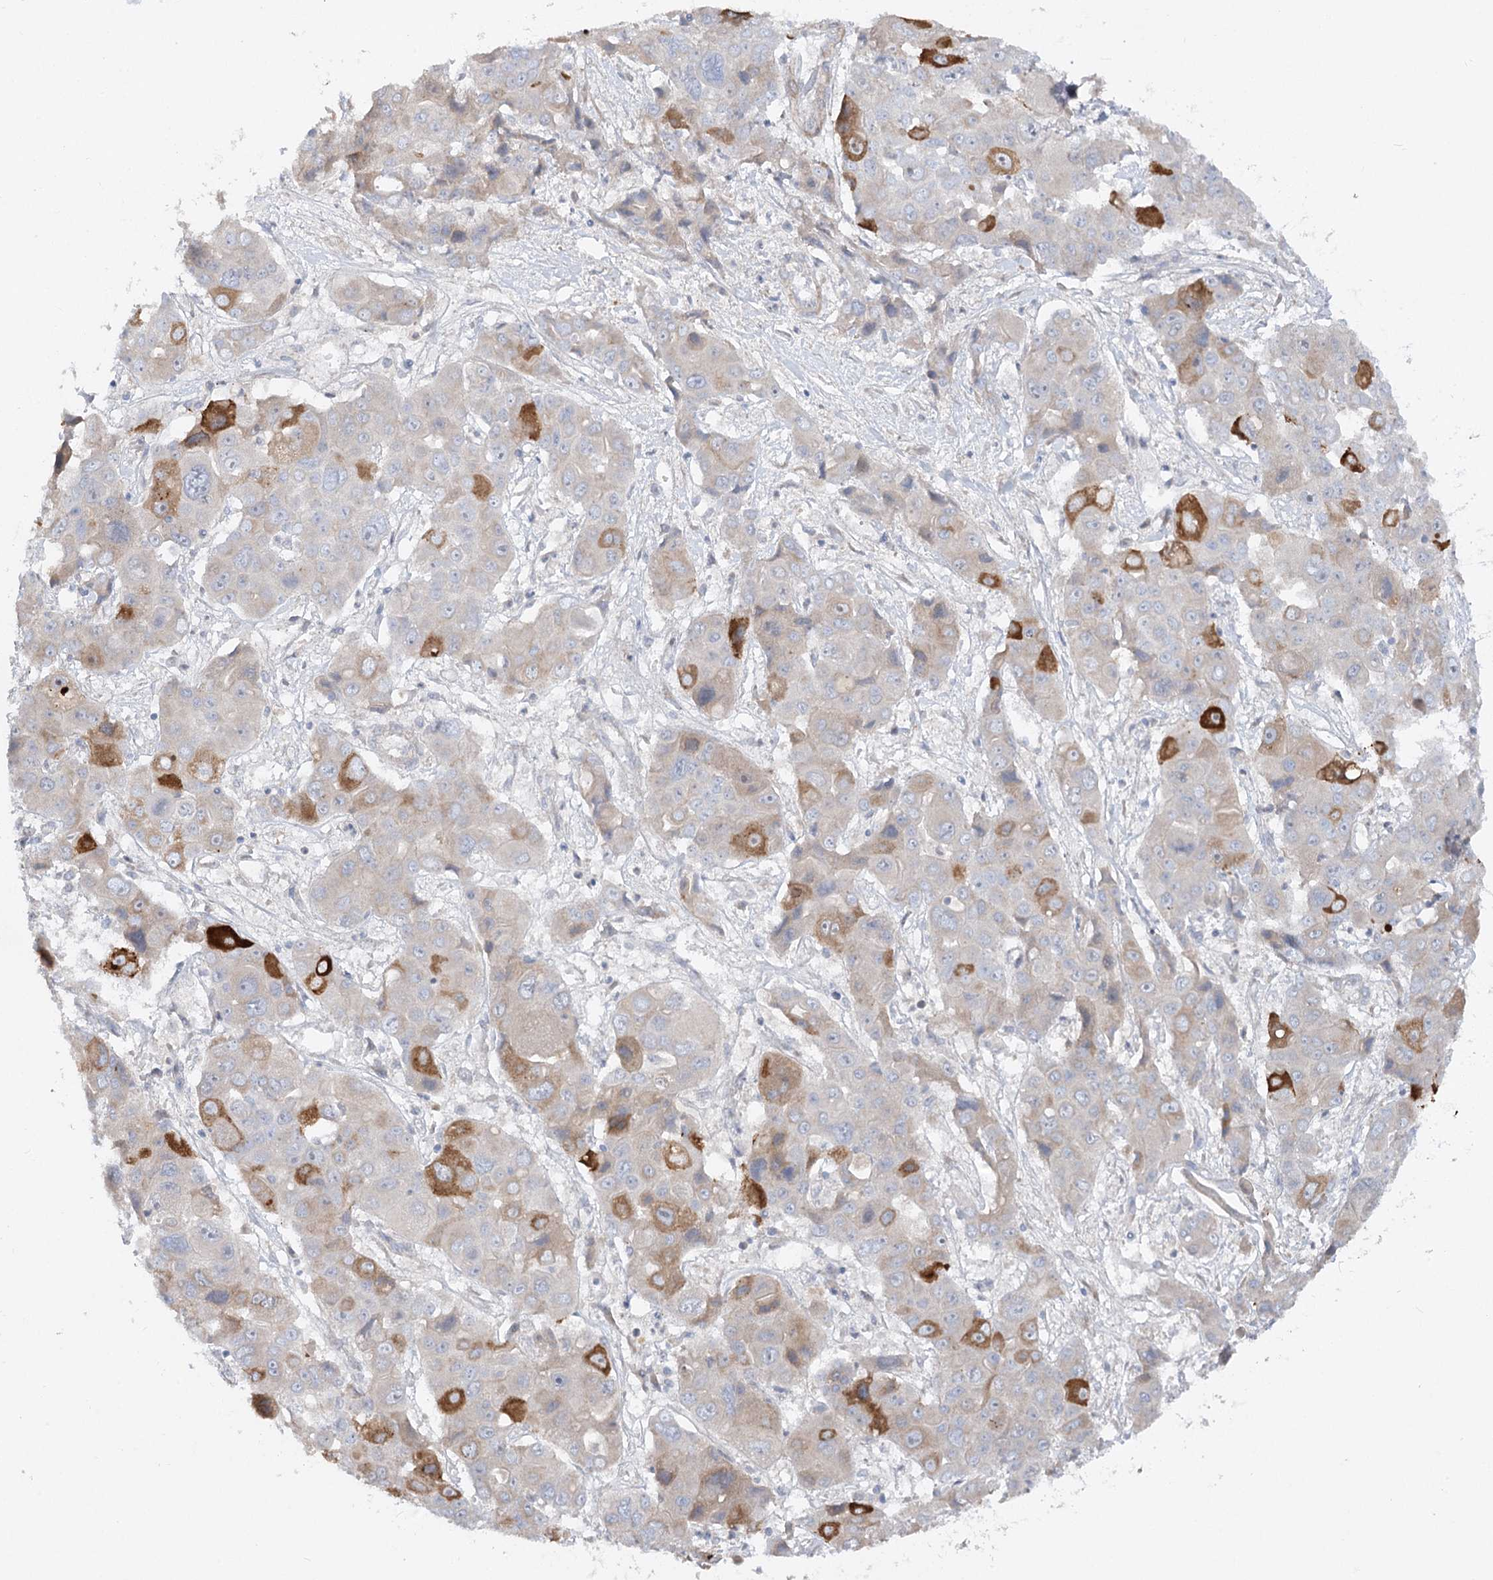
{"staining": {"intensity": "strong", "quantity": "<25%", "location": "cytoplasmic/membranous"}, "tissue": "liver cancer", "cell_type": "Tumor cells", "image_type": "cancer", "snomed": [{"axis": "morphology", "description": "Cholangiocarcinoma"}, {"axis": "topography", "description": "Liver"}], "caption": "Immunohistochemical staining of liver cancer shows medium levels of strong cytoplasmic/membranous staining in approximately <25% of tumor cells.", "gene": "FGF19", "patient": {"sex": "male", "age": 67}}